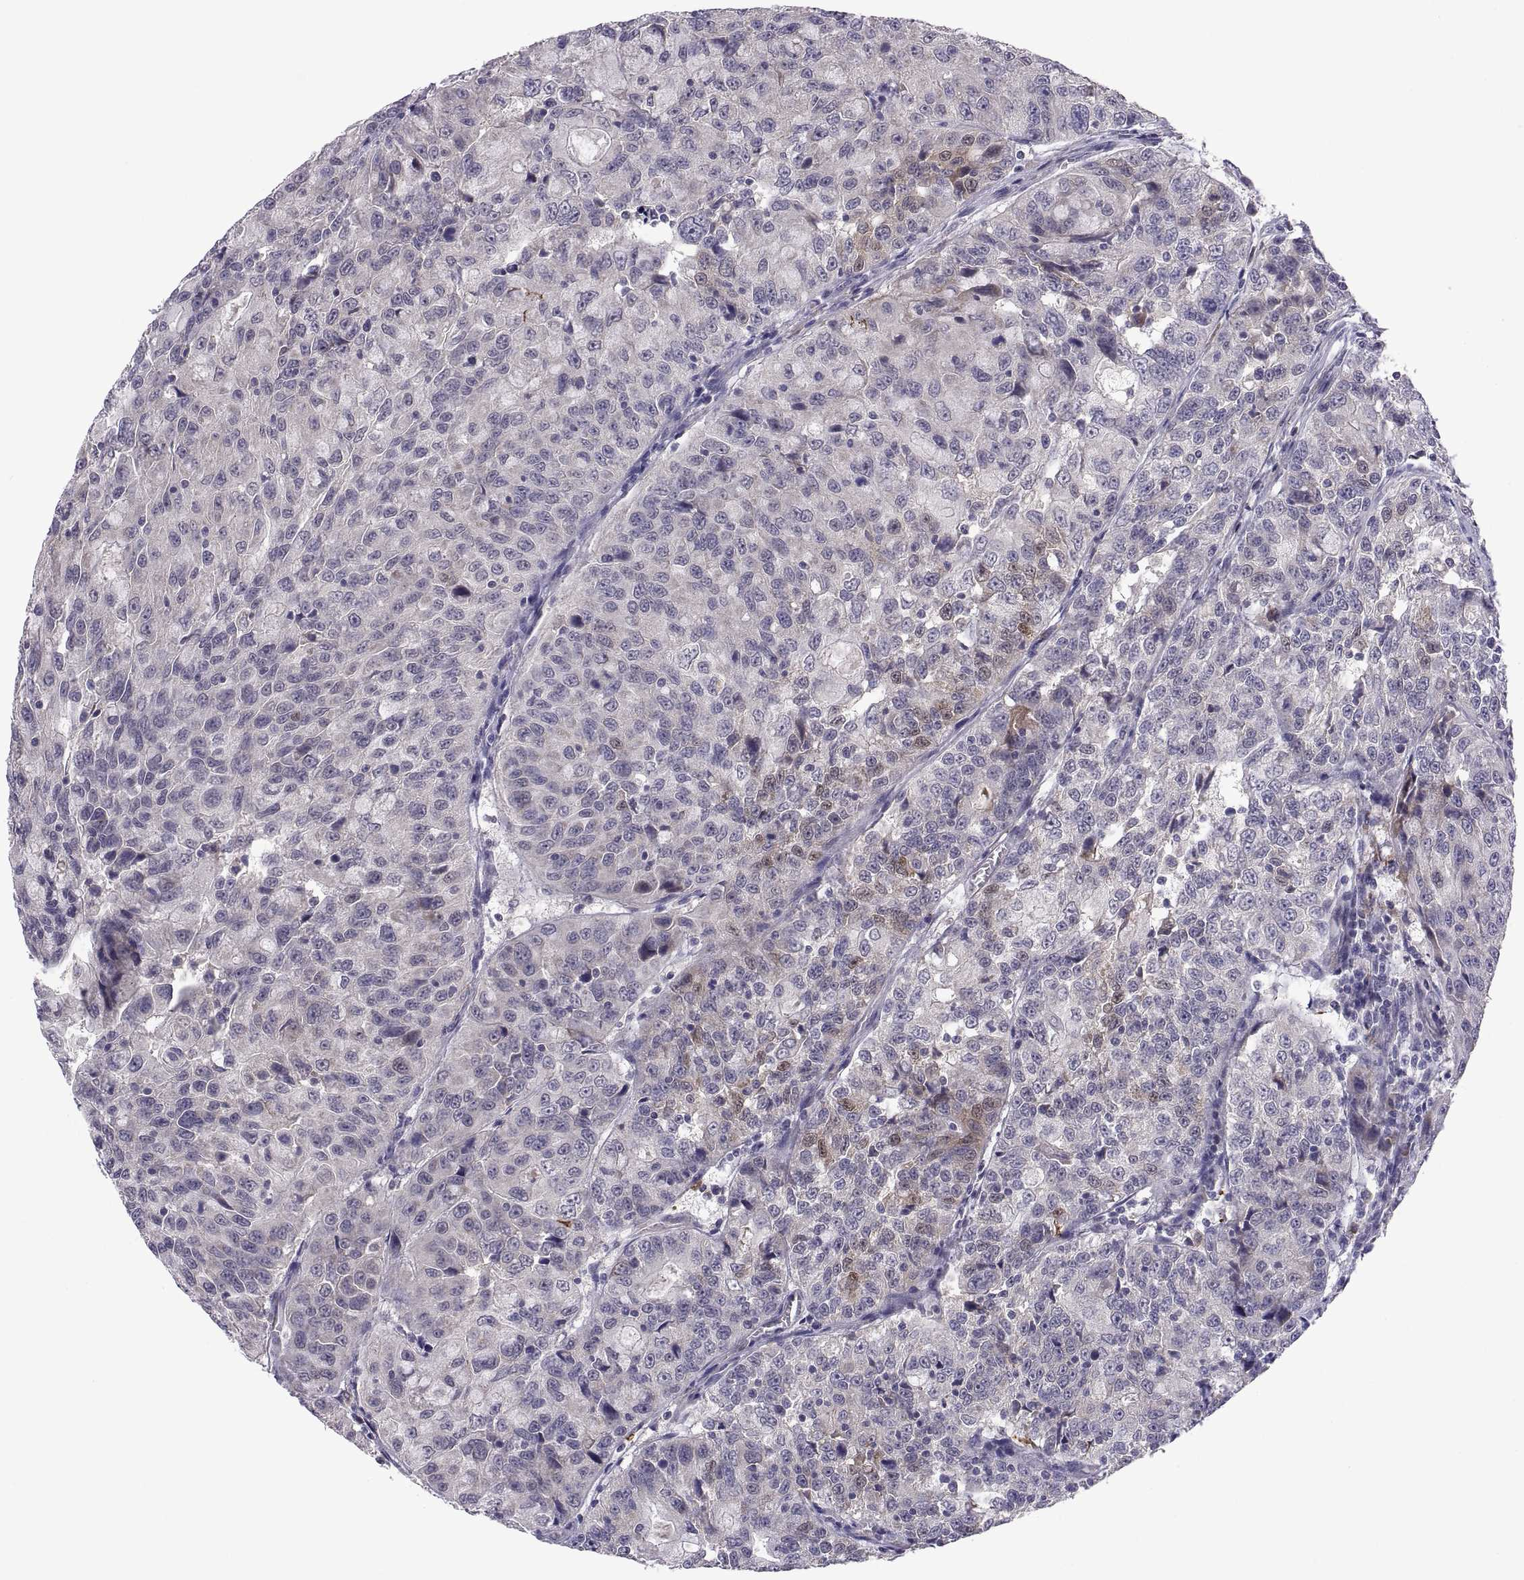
{"staining": {"intensity": "moderate", "quantity": "<25%", "location": "cytoplasmic/membranous"}, "tissue": "urothelial cancer", "cell_type": "Tumor cells", "image_type": "cancer", "snomed": [{"axis": "morphology", "description": "Urothelial carcinoma, NOS"}, {"axis": "morphology", "description": "Urothelial carcinoma, High grade"}, {"axis": "topography", "description": "Urinary bladder"}], "caption": "A low amount of moderate cytoplasmic/membranous staining is seen in about <25% of tumor cells in transitional cell carcinoma tissue. (DAB (3,3'-diaminobenzidine) = brown stain, brightfield microscopy at high magnification).", "gene": "PKP1", "patient": {"sex": "female", "age": 73}}